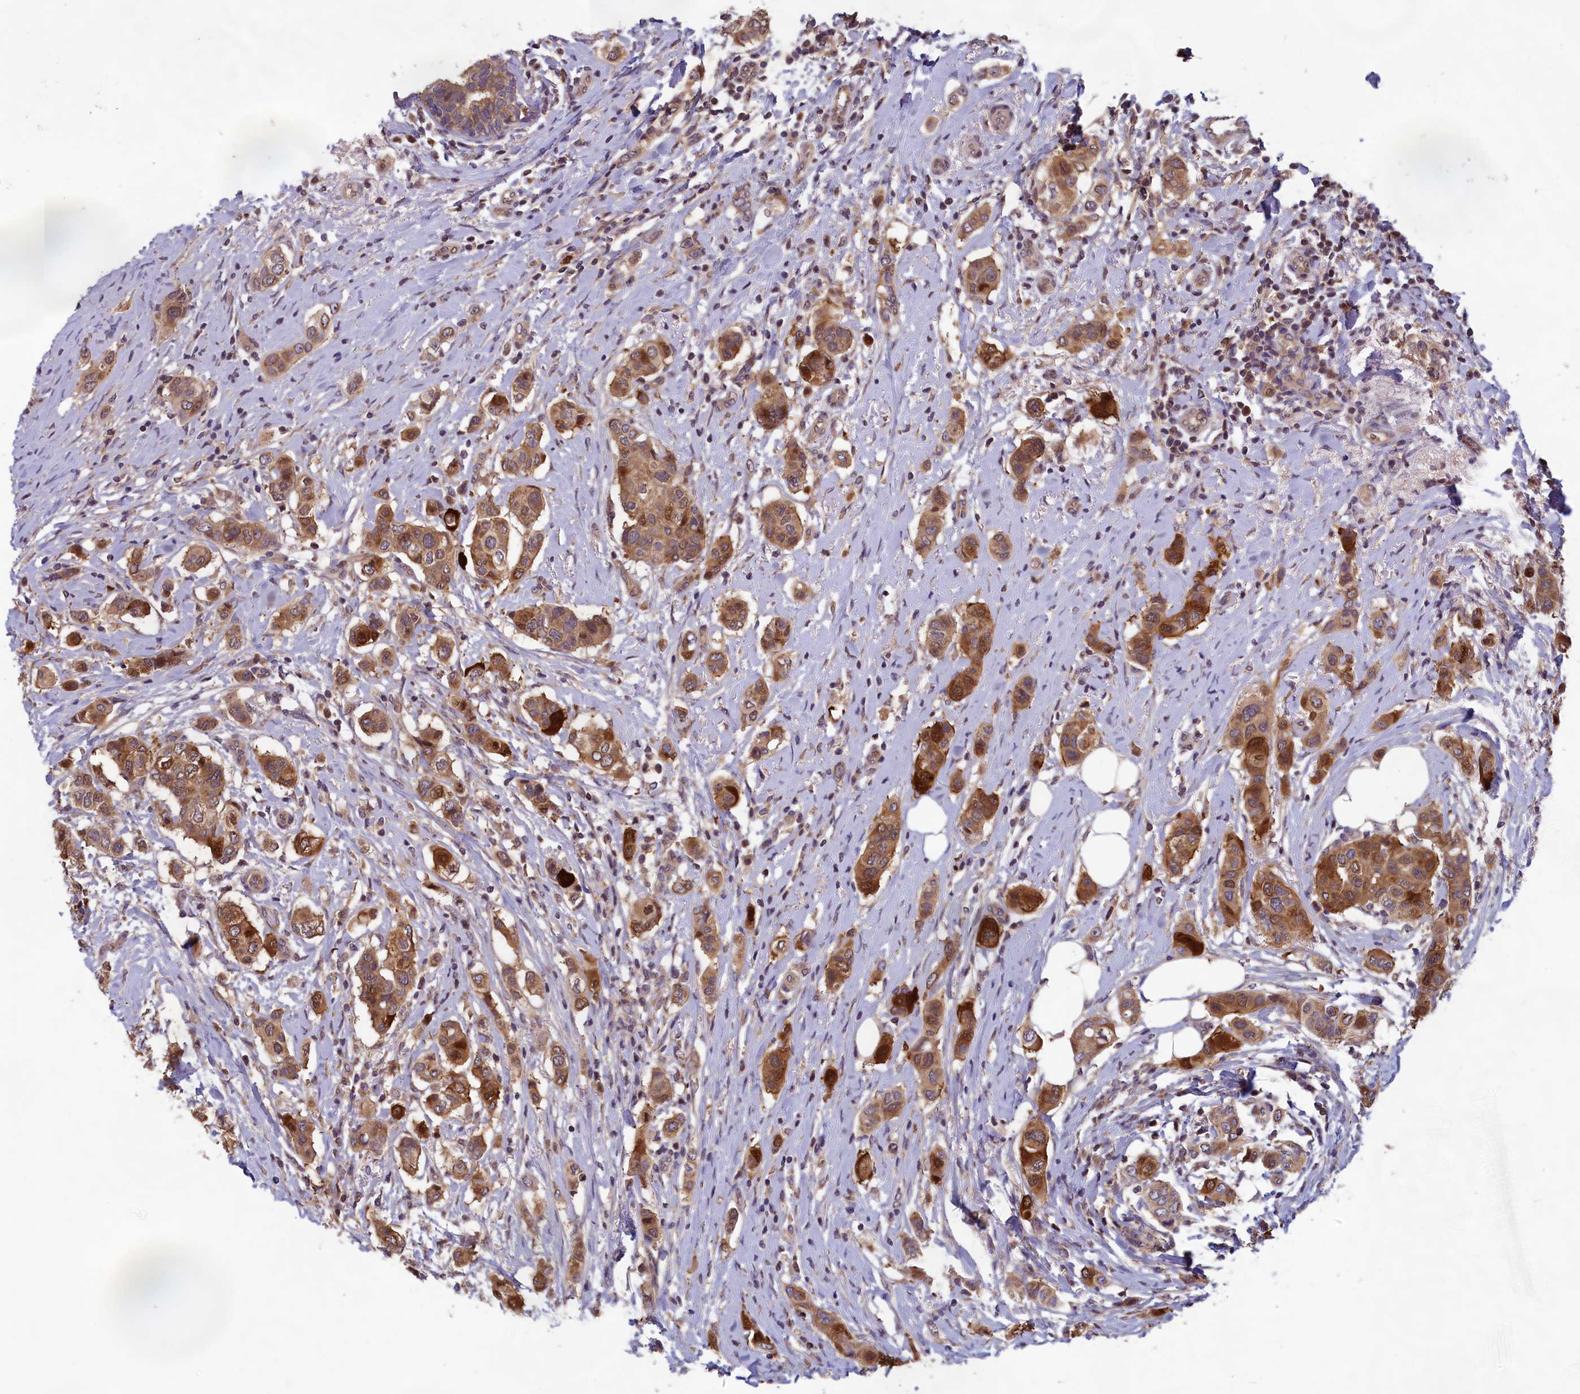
{"staining": {"intensity": "moderate", "quantity": ">75%", "location": "cytoplasmic/membranous"}, "tissue": "breast cancer", "cell_type": "Tumor cells", "image_type": "cancer", "snomed": [{"axis": "morphology", "description": "Lobular carcinoma"}, {"axis": "topography", "description": "Breast"}], "caption": "An immunohistochemistry micrograph of neoplastic tissue is shown. Protein staining in brown highlights moderate cytoplasmic/membranous positivity in breast cancer (lobular carcinoma) within tumor cells.", "gene": "CCDC15", "patient": {"sex": "female", "age": 51}}